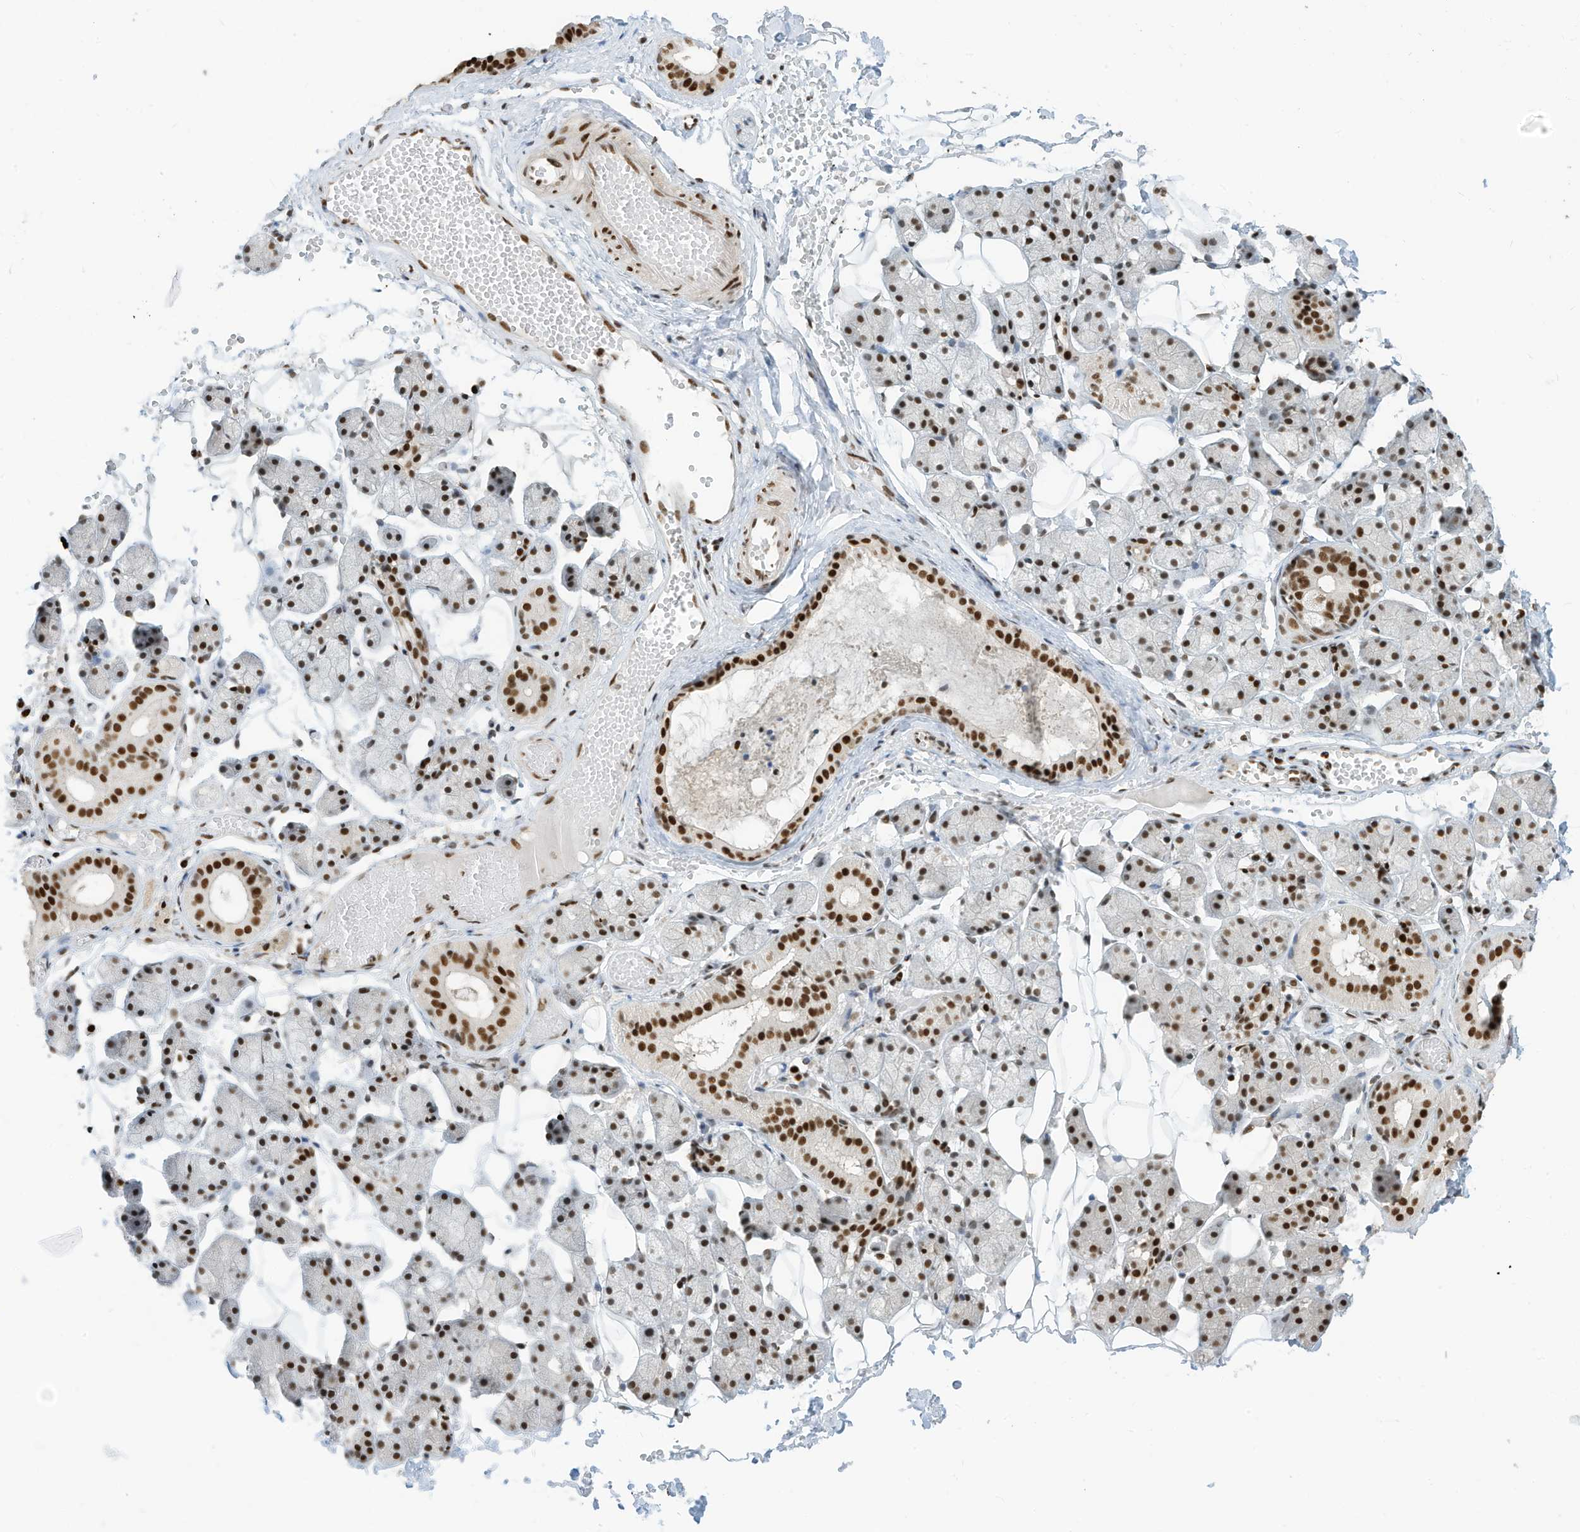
{"staining": {"intensity": "strong", "quantity": ">75%", "location": "nuclear"}, "tissue": "salivary gland", "cell_type": "Glandular cells", "image_type": "normal", "snomed": [{"axis": "morphology", "description": "Normal tissue, NOS"}, {"axis": "topography", "description": "Salivary gland"}], "caption": "Brown immunohistochemical staining in benign human salivary gland exhibits strong nuclear staining in about >75% of glandular cells.", "gene": "SAMD15", "patient": {"sex": "female", "age": 33}}